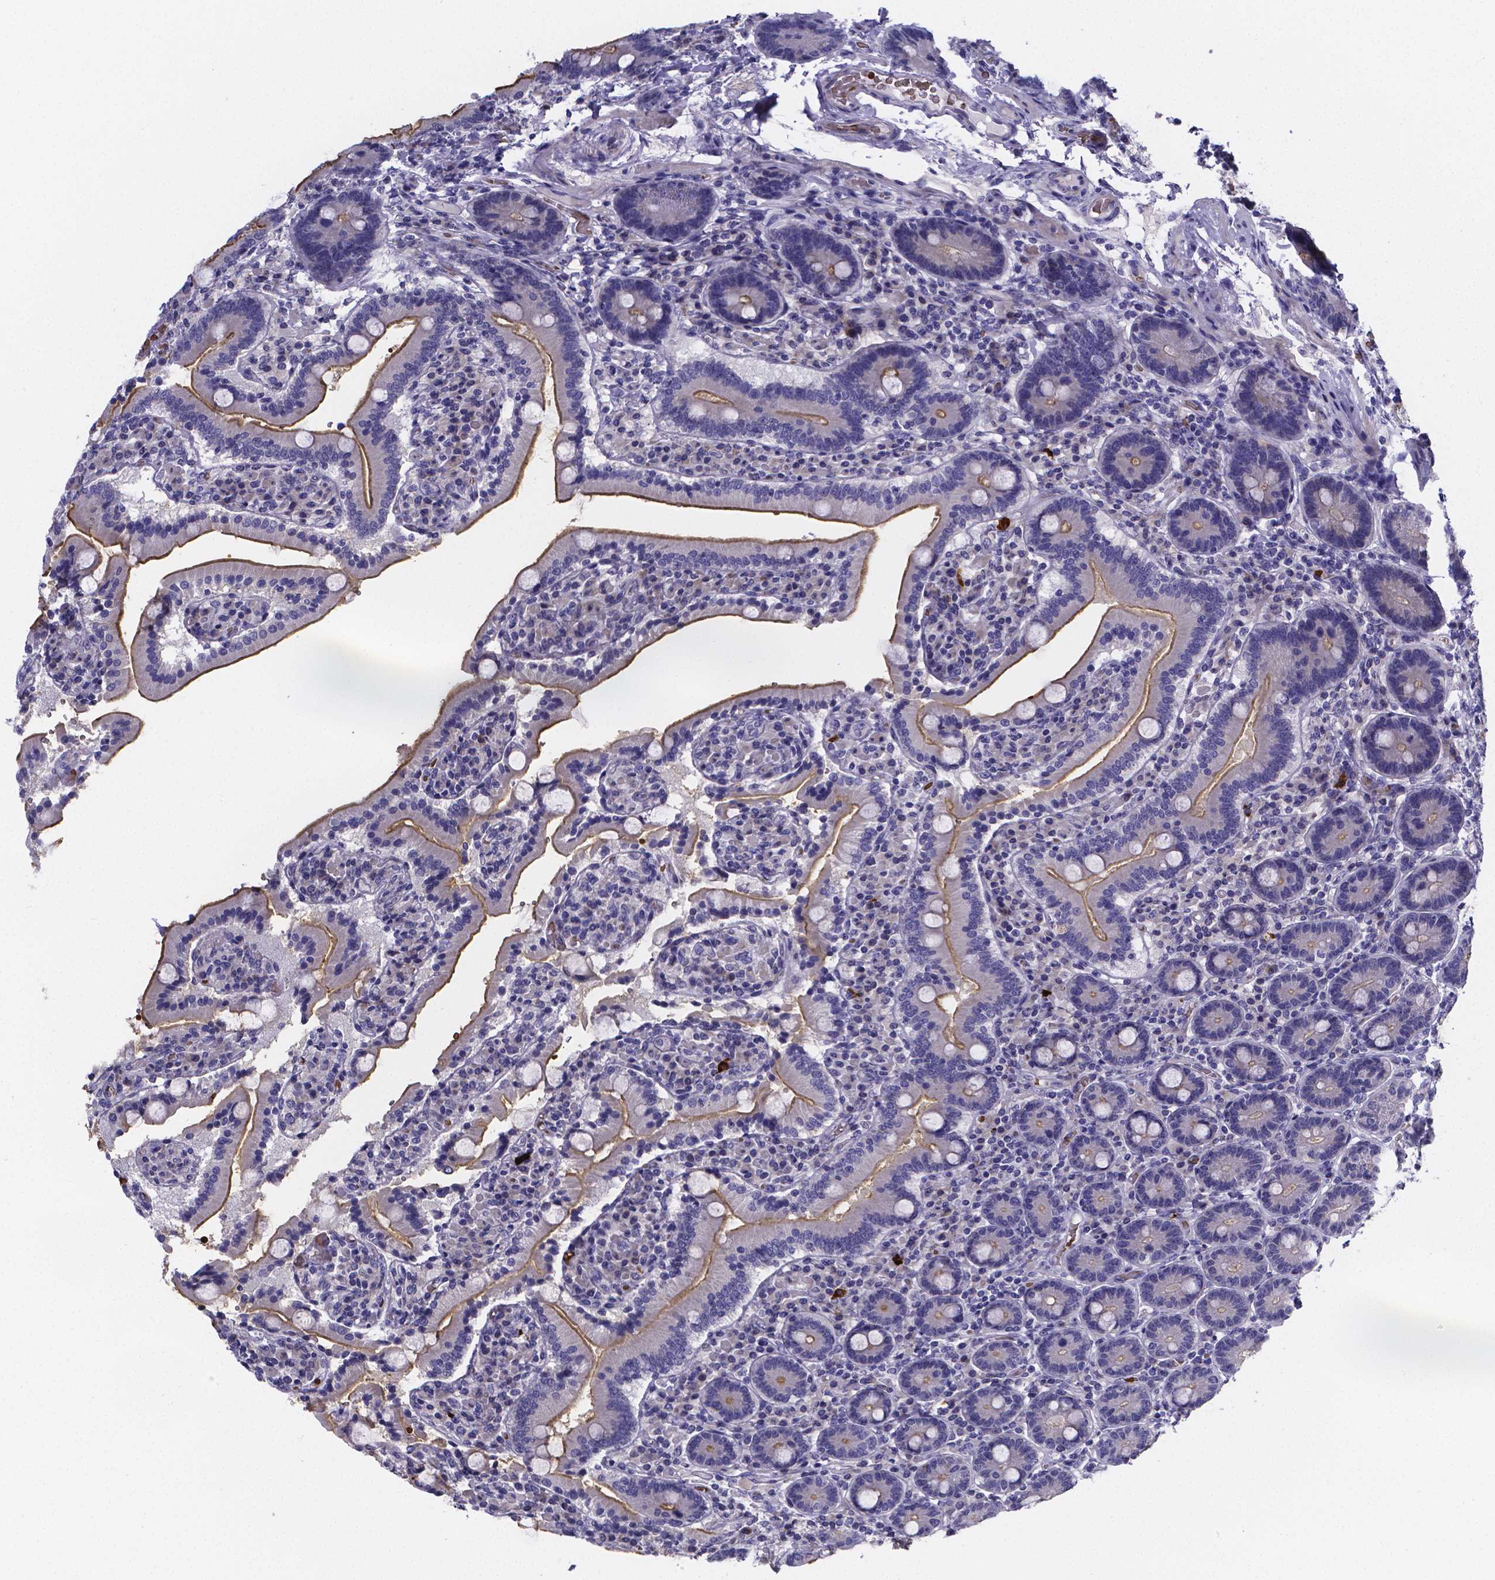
{"staining": {"intensity": "moderate", "quantity": "25%-75%", "location": "cytoplasmic/membranous"}, "tissue": "duodenum", "cell_type": "Glandular cells", "image_type": "normal", "snomed": [{"axis": "morphology", "description": "Normal tissue, NOS"}, {"axis": "topography", "description": "Duodenum"}], "caption": "Protein staining of unremarkable duodenum exhibits moderate cytoplasmic/membranous positivity in approximately 25%-75% of glandular cells.", "gene": "GABRA3", "patient": {"sex": "female", "age": 62}}